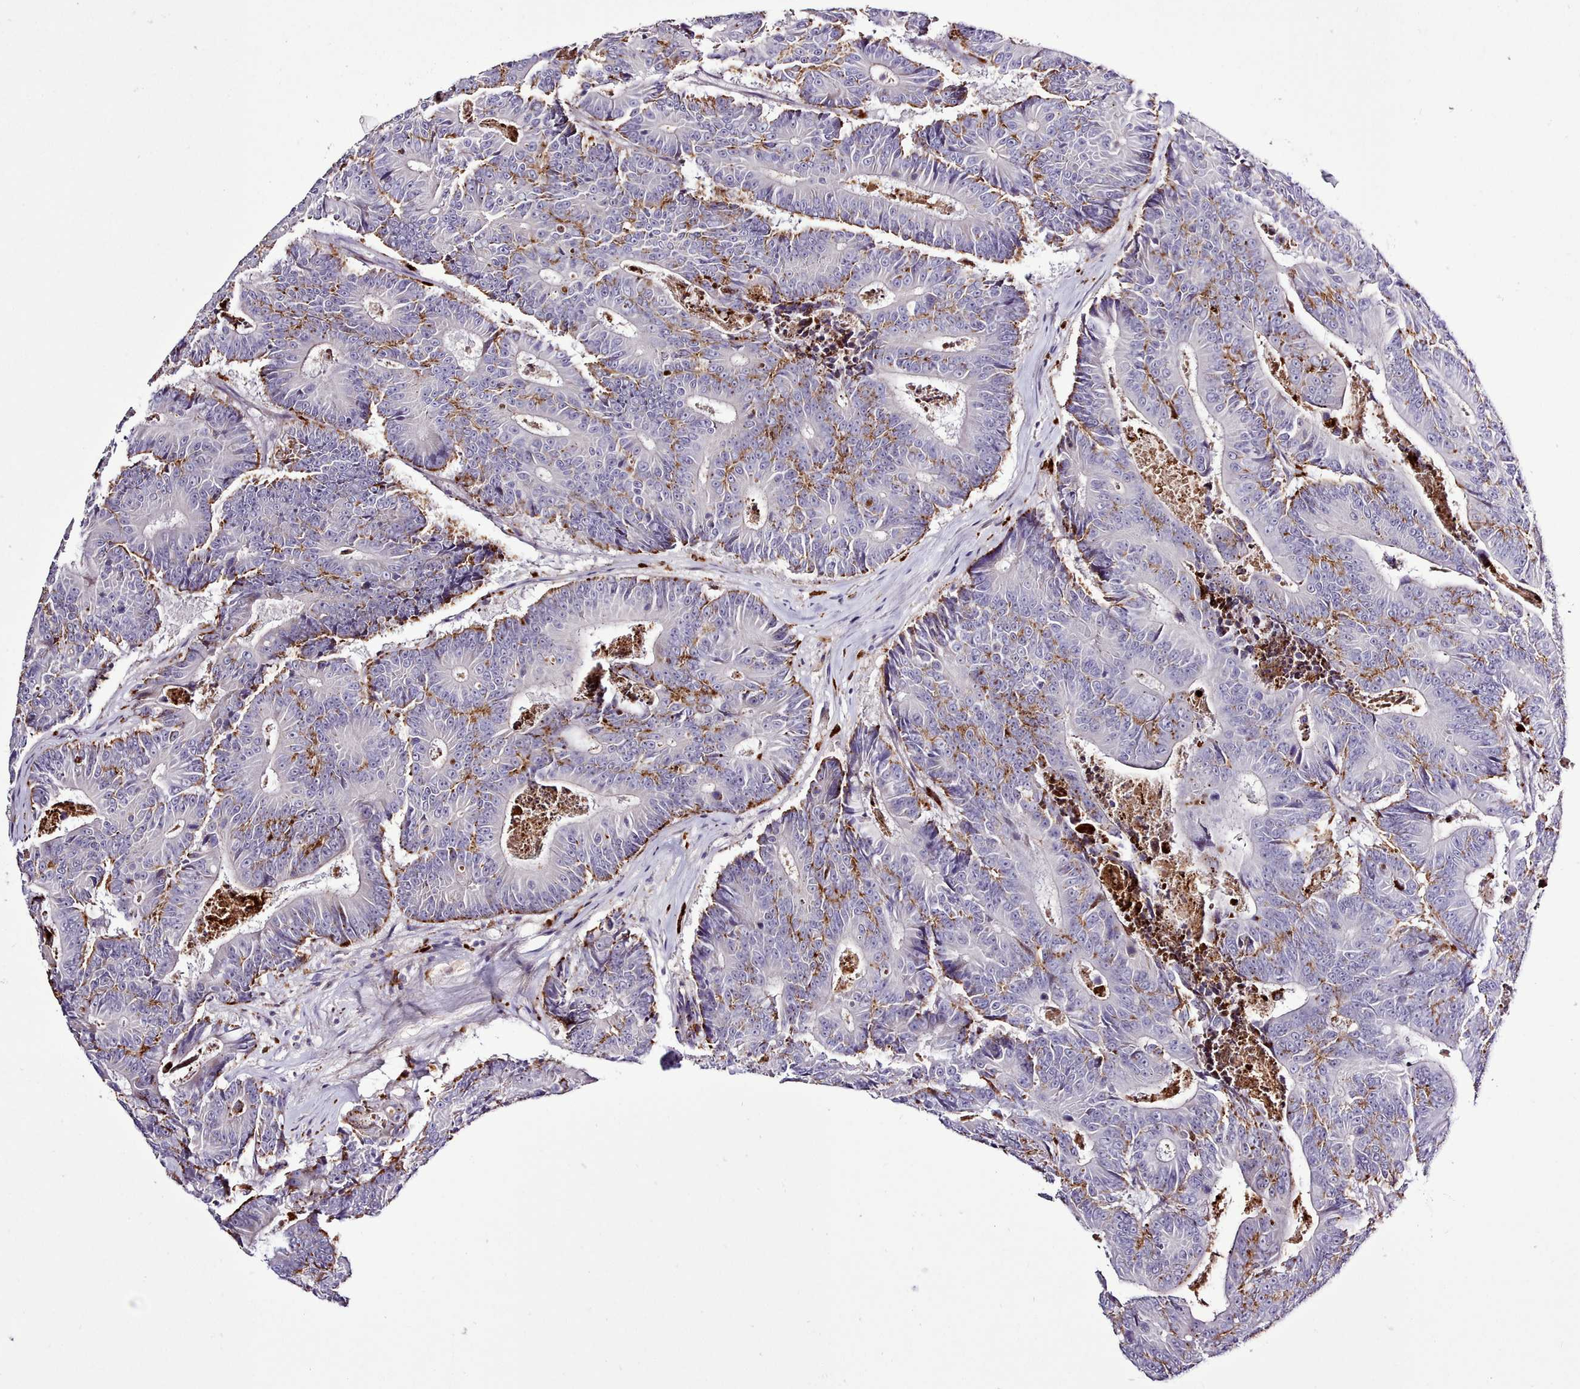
{"staining": {"intensity": "moderate", "quantity": "<25%", "location": "cytoplasmic/membranous"}, "tissue": "colorectal cancer", "cell_type": "Tumor cells", "image_type": "cancer", "snomed": [{"axis": "morphology", "description": "Adenocarcinoma, NOS"}, {"axis": "topography", "description": "Colon"}], "caption": "Moderate cytoplasmic/membranous protein expression is appreciated in approximately <25% of tumor cells in colorectal cancer (adenocarcinoma).", "gene": "SRD5A1", "patient": {"sex": "male", "age": 83}}